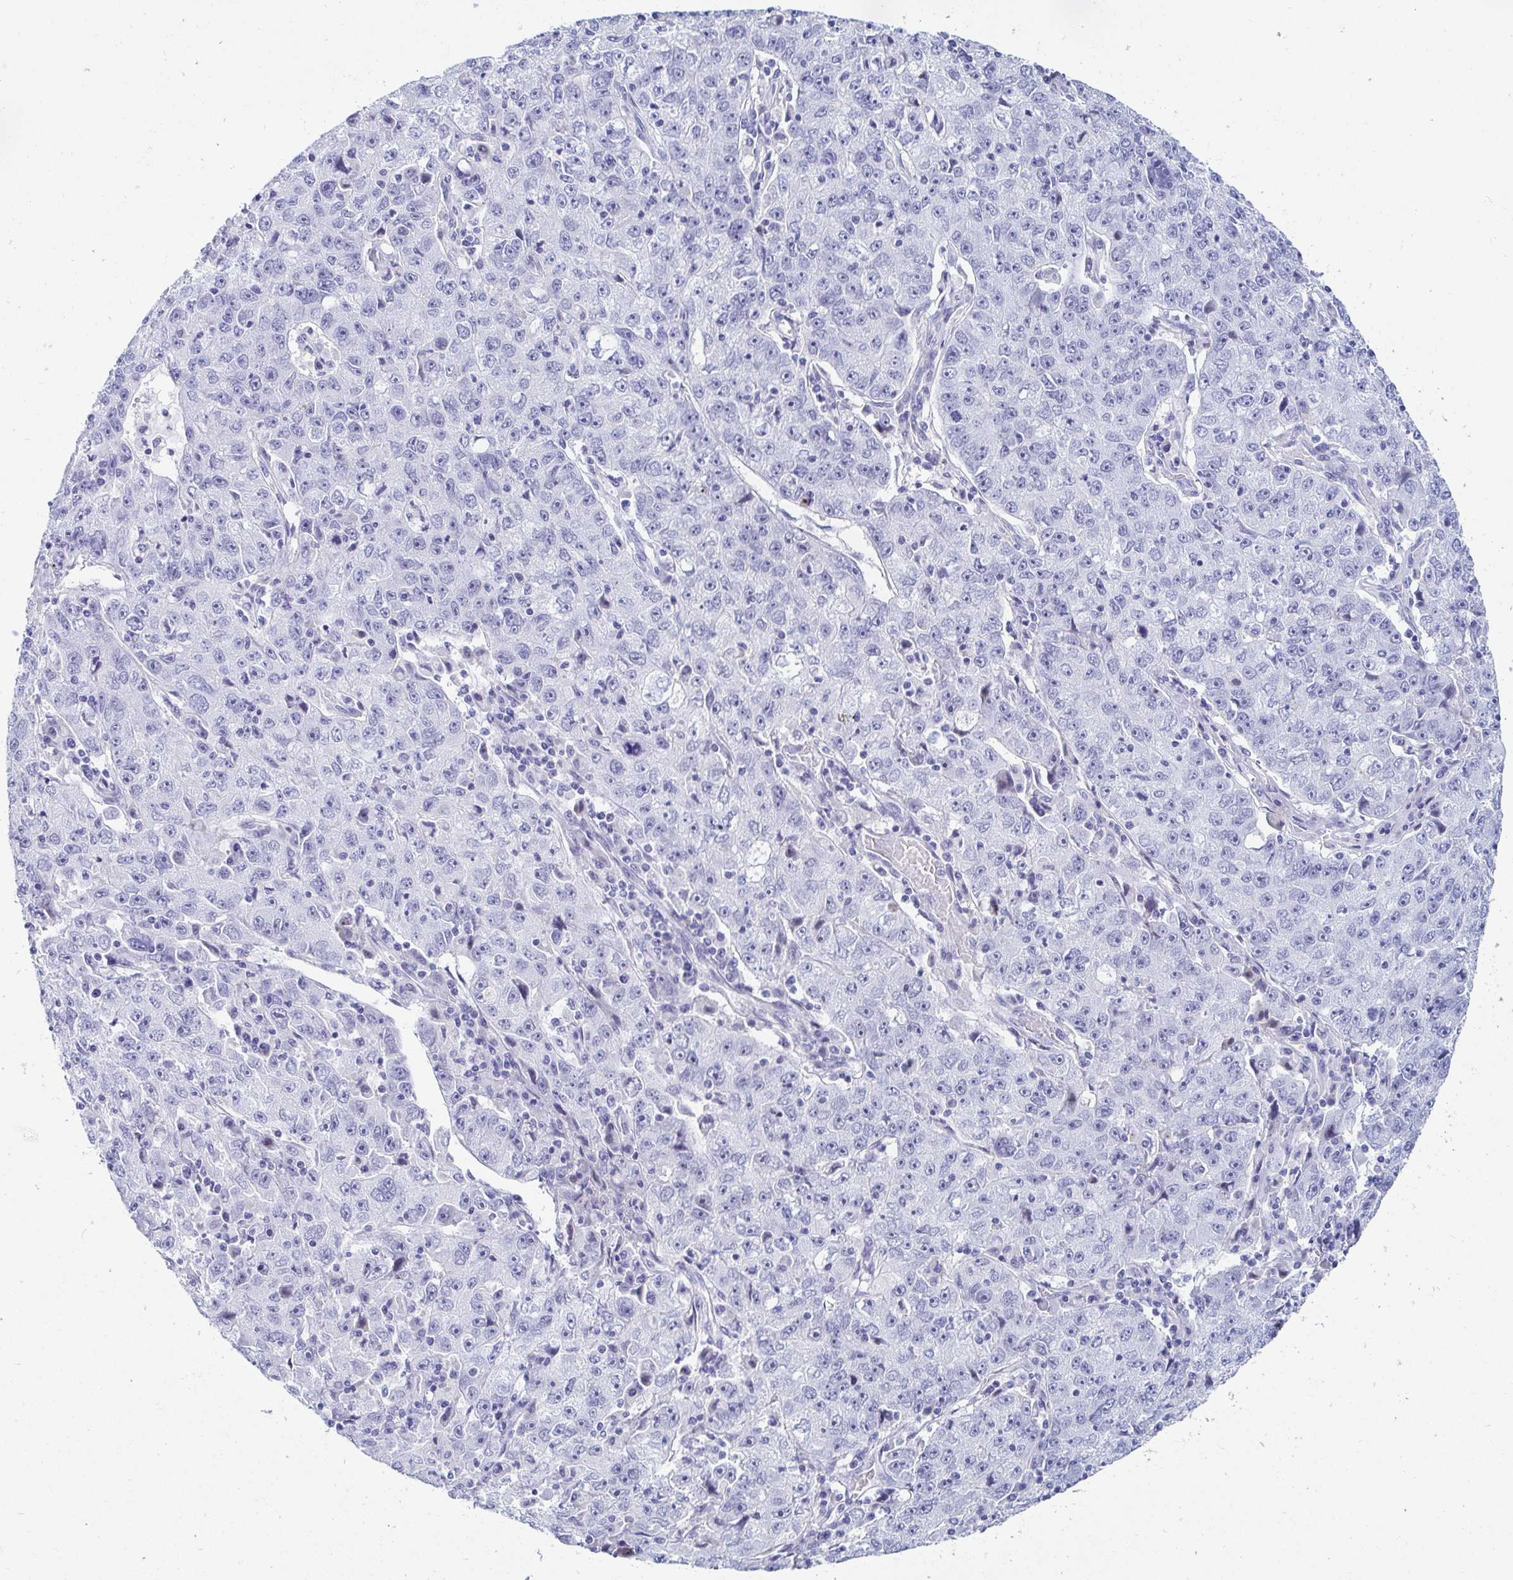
{"staining": {"intensity": "negative", "quantity": "none", "location": "none"}, "tissue": "lung cancer", "cell_type": "Tumor cells", "image_type": "cancer", "snomed": [{"axis": "morphology", "description": "Normal morphology"}, {"axis": "morphology", "description": "Adenocarcinoma, NOS"}, {"axis": "topography", "description": "Lymph node"}, {"axis": "topography", "description": "Lung"}], "caption": "IHC histopathology image of neoplastic tissue: lung cancer (adenocarcinoma) stained with DAB reveals no significant protein expression in tumor cells.", "gene": "OR10K1", "patient": {"sex": "female", "age": 57}}